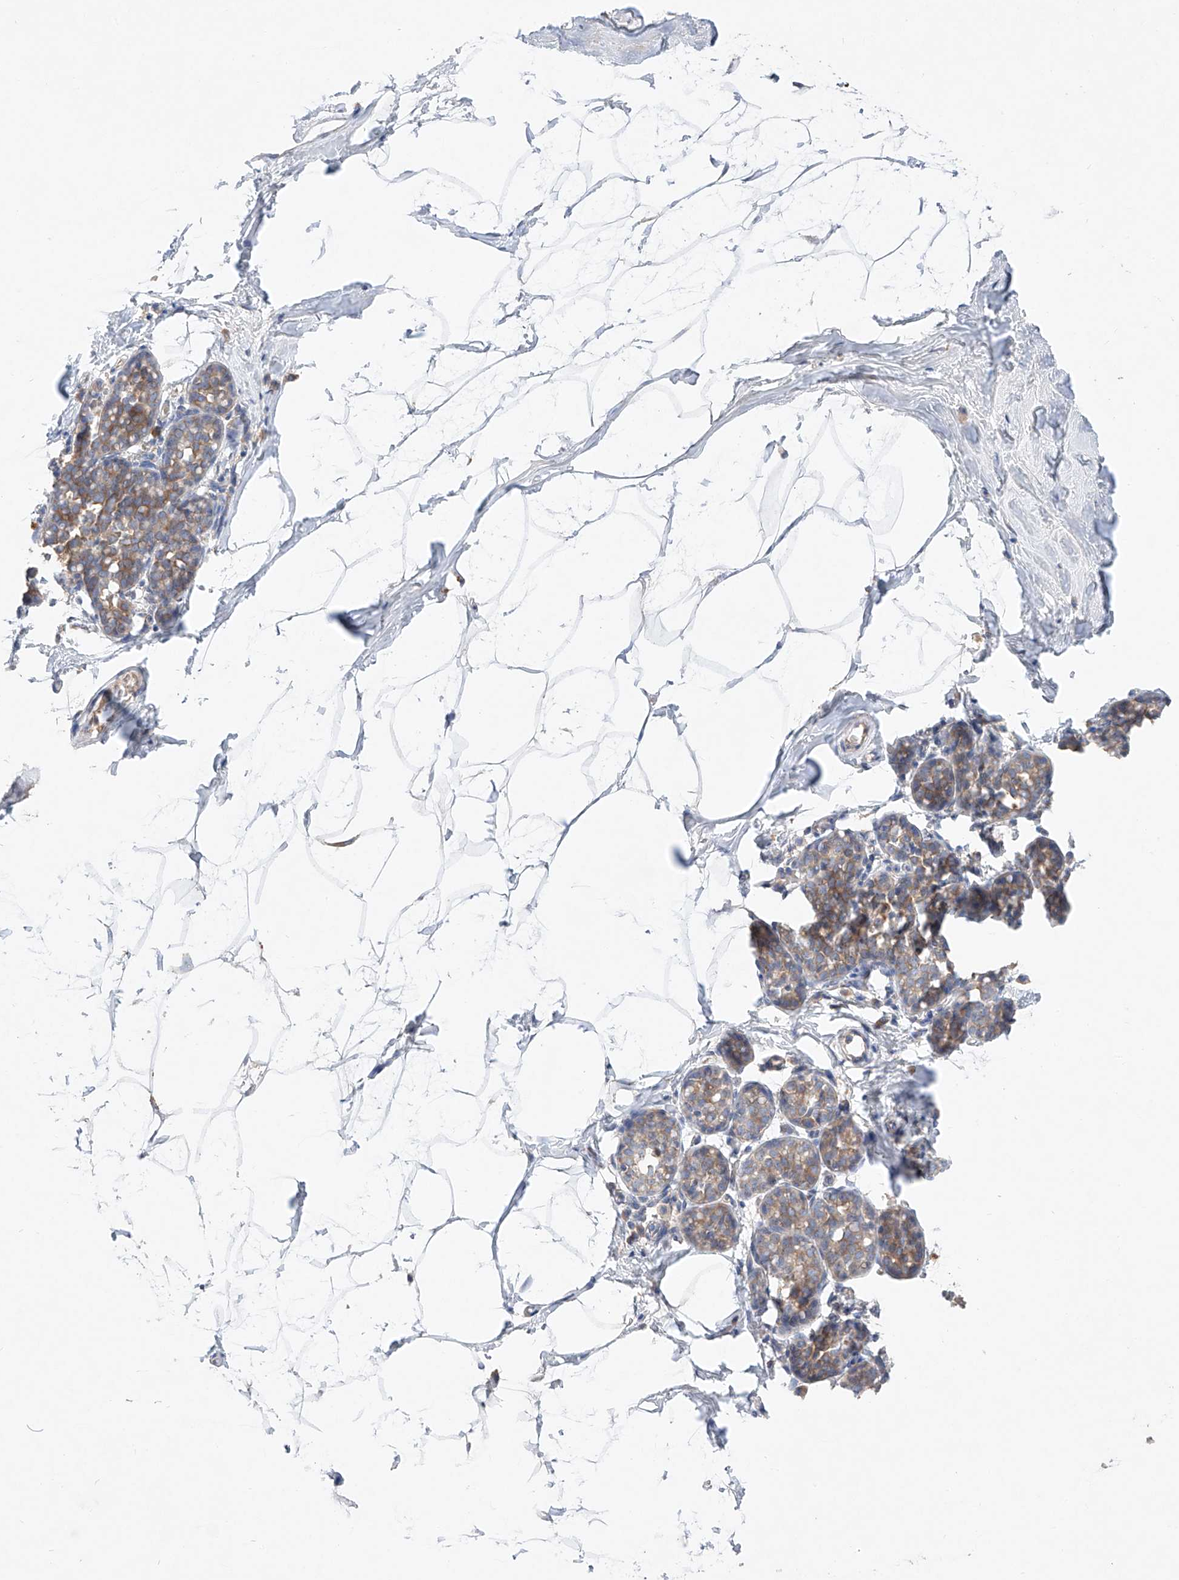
{"staining": {"intensity": "negative", "quantity": "none", "location": "none"}, "tissue": "breast", "cell_type": "Adipocytes", "image_type": "normal", "snomed": [{"axis": "morphology", "description": "Normal tissue, NOS"}, {"axis": "morphology", "description": "Lobular carcinoma"}, {"axis": "topography", "description": "Breast"}], "caption": "The IHC histopathology image has no significant expression in adipocytes of breast.", "gene": "FASTK", "patient": {"sex": "female", "age": 62}}